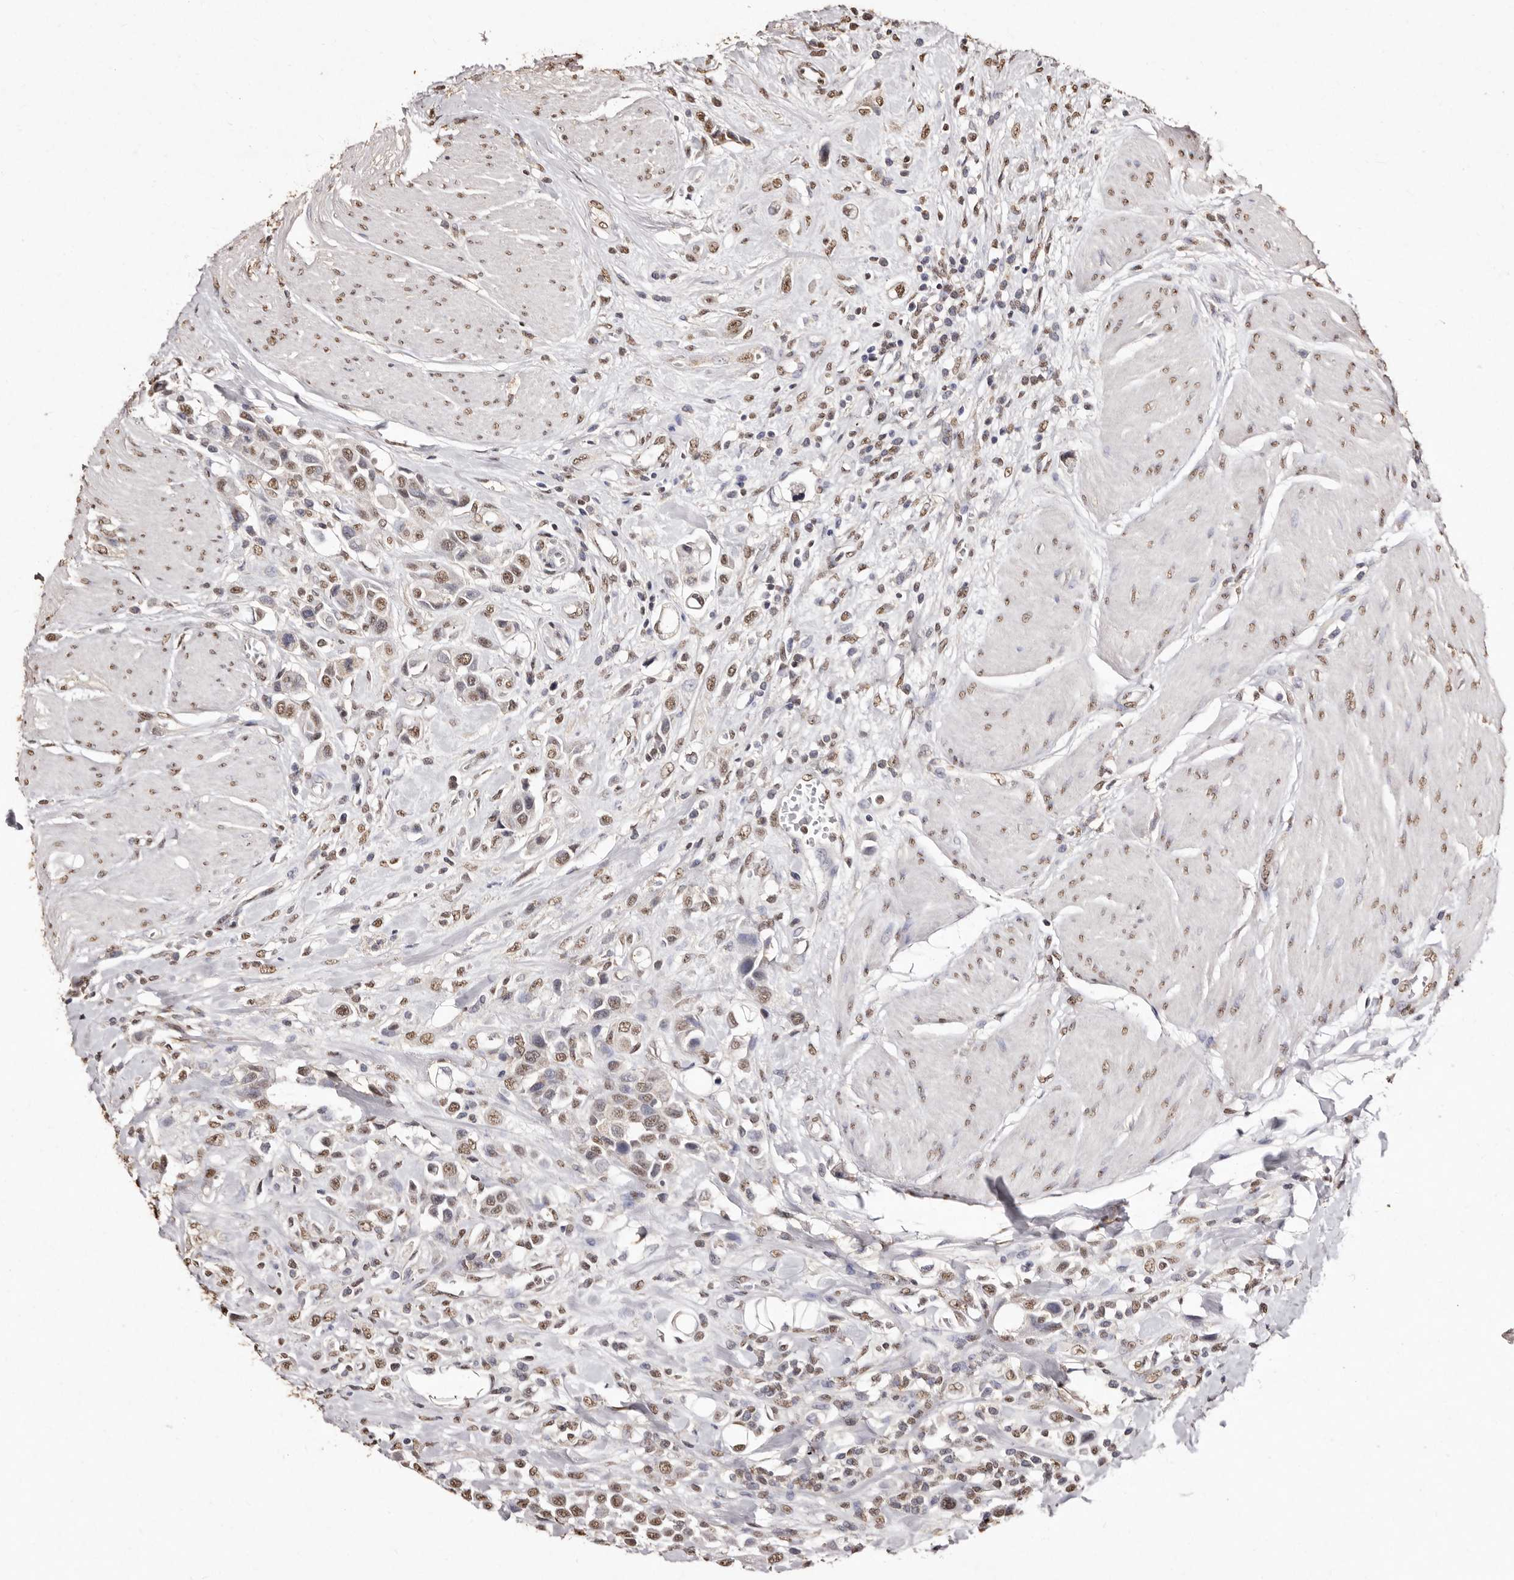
{"staining": {"intensity": "moderate", "quantity": ">75%", "location": "nuclear"}, "tissue": "urothelial cancer", "cell_type": "Tumor cells", "image_type": "cancer", "snomed": [{"axis": "morphology", "description": "Urothelial carcinoma, High grade"}, {"axis": "topography", "description": "Urinary bladder"}], "caption": "Urothelial cancer stained with immunohistochemistry shows moderate nuclear expression in about >75% of tumor cells.", "gene": "ERBB4", "patient": {"sex": "male", "age": 50}}